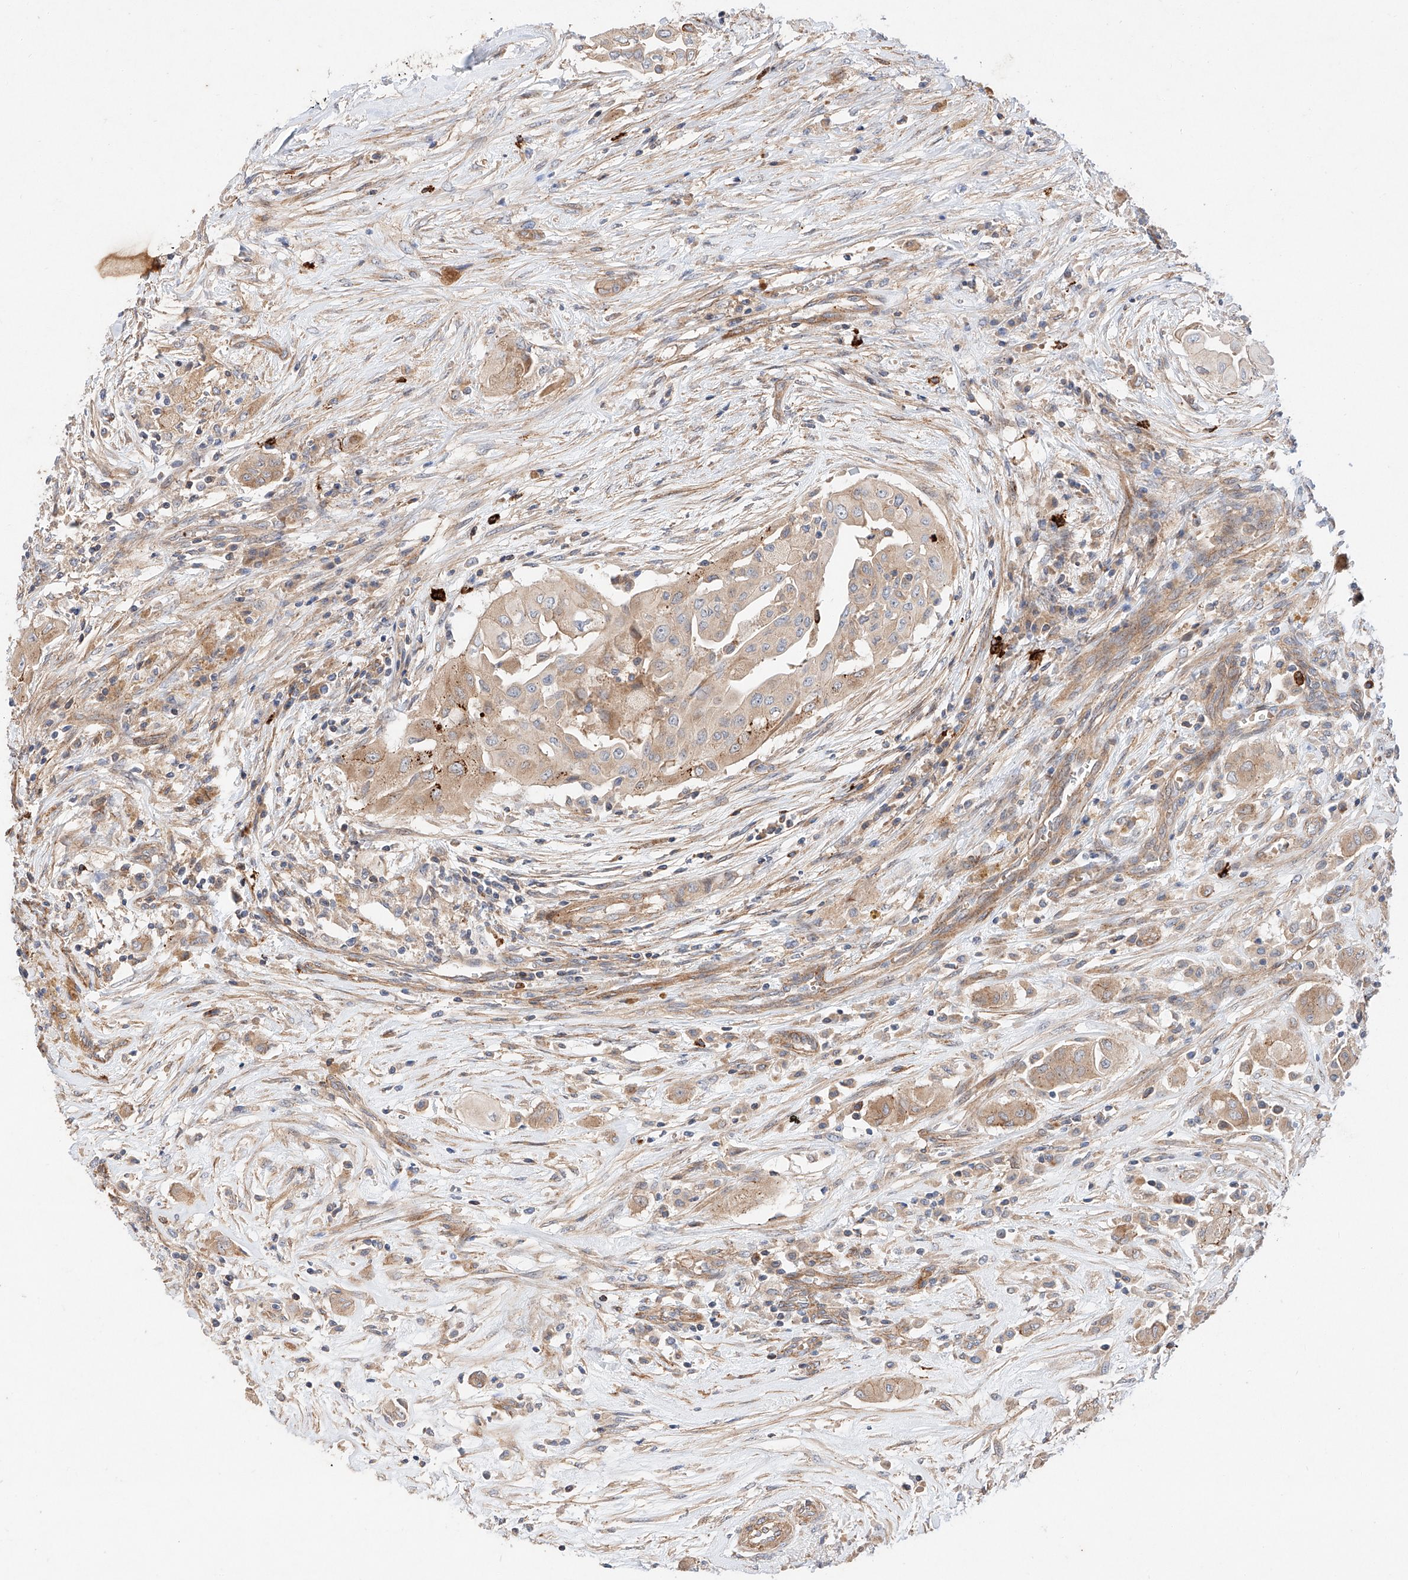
{"staining": {"intensity": "moderate", "quantity": "25%-75%", "location": "cytoplasmic/membranous"}, "tissue": "thyroid cancer", "cell_type": "Tumor cells", "image_type": "cancer", "snomed": [{"axis": "morphology", "description": "Papillary adenocarcinoma, NOS"}, {"axis": "topography", "description": "Thyroid gland"}], "caption": "An IHC micrograph of tumor tissue is shown. Protein staining in brown highlights moderate cytoplasmic/membranous positivity in thyroid papillary adenocarcinoma within tumor cells.", "gene": "MINDY4", "patient": {"sex": "female", "age": 59}}